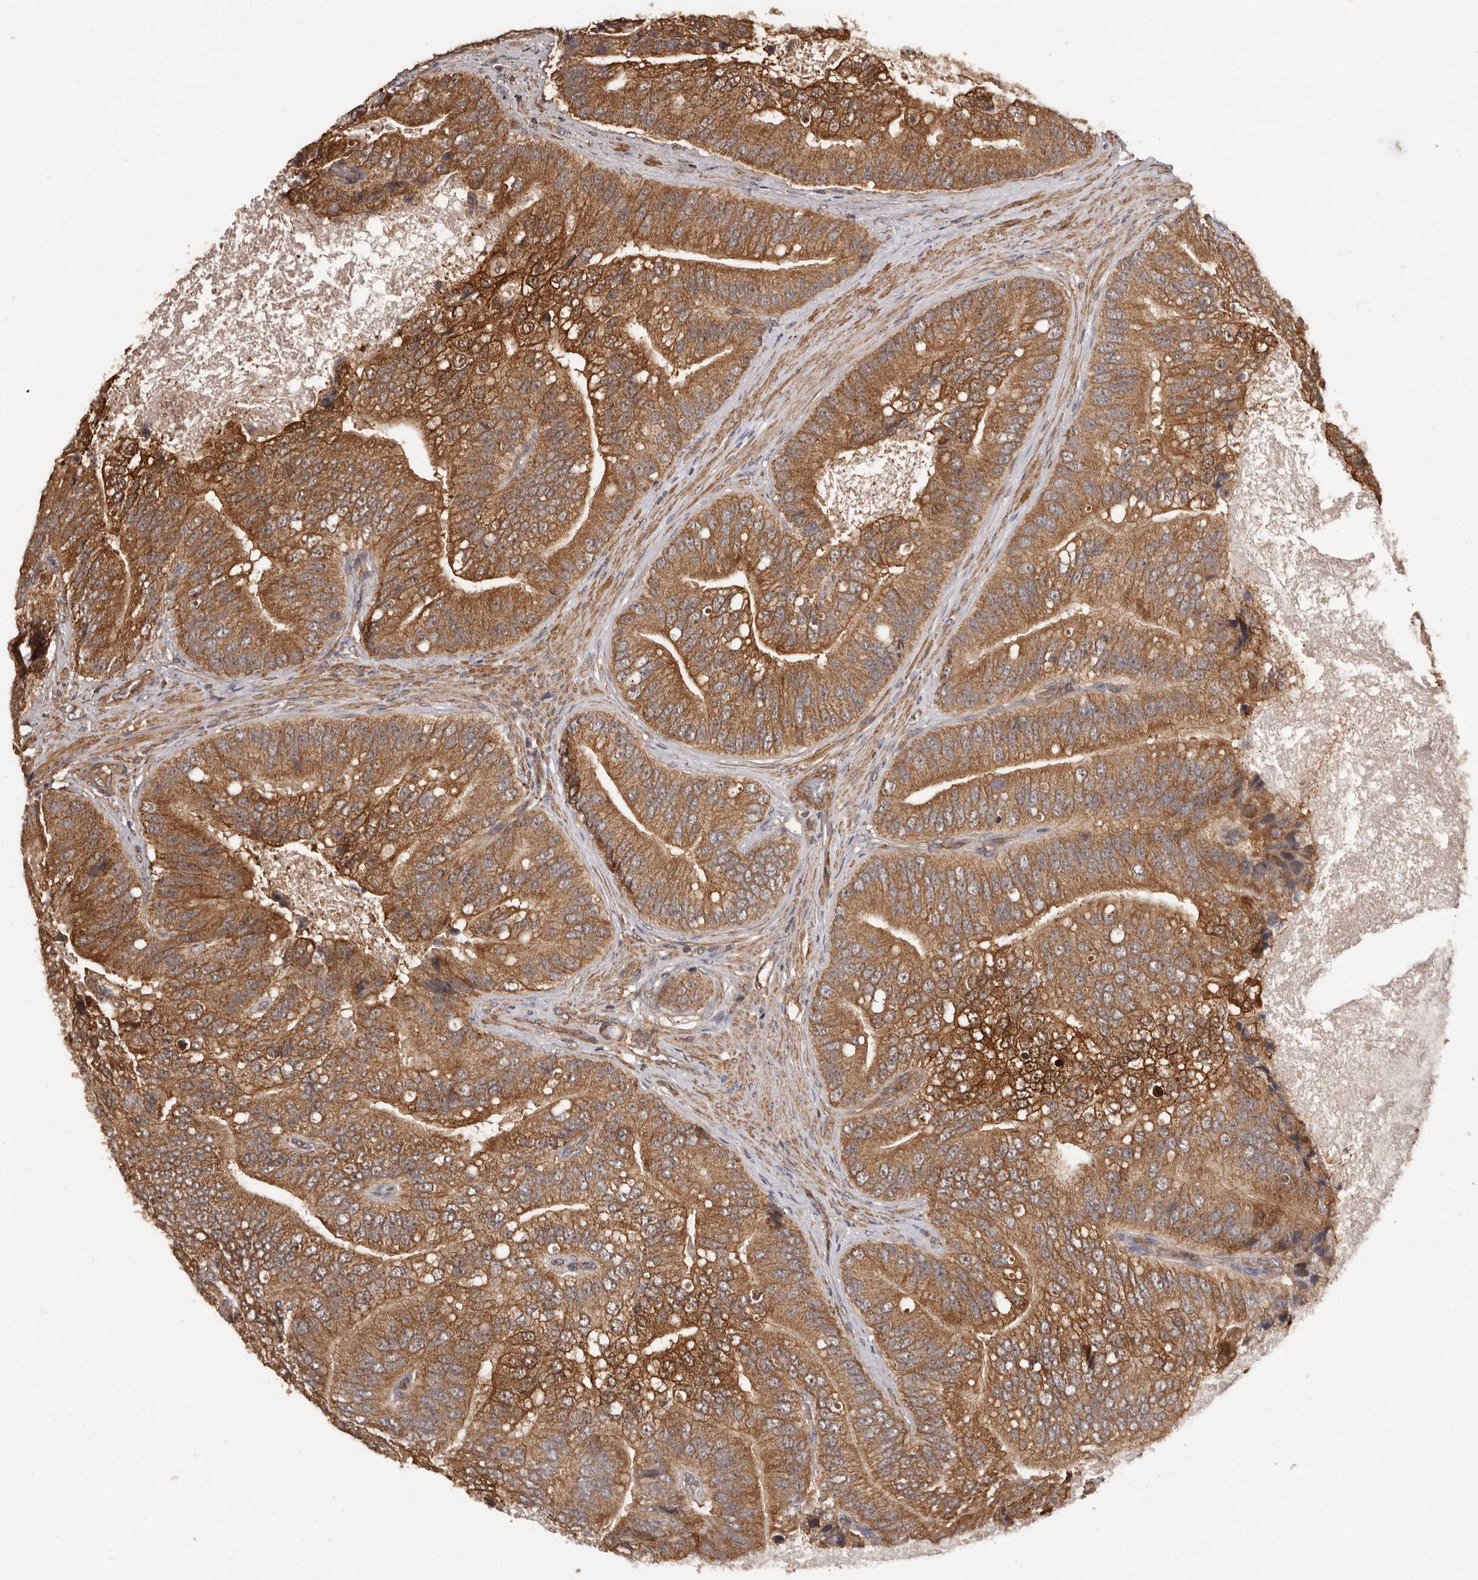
{"staining": {"intensity": "moderate", "quantity": ">75%", "location": "cytoplasmic/membranous"}, "tissue": "prostate cancer", "cell_type": "Tumor cells", "image_type": "cancer", "snomed": [{"axis": "morphology", "description": "Adenocarcinoma, High grade"}, {"axis": "topography", "description": "Prostate"}], "caption": "Approximately >75% of tumor cells in human prostate high-grade adenocarcinoma display moderate cytoplasmic/membranous protein expression as visualized by brown immunohistochemical staining.", "gene": "COQ8B", "patient": {"sex": "male", "age": 70}}